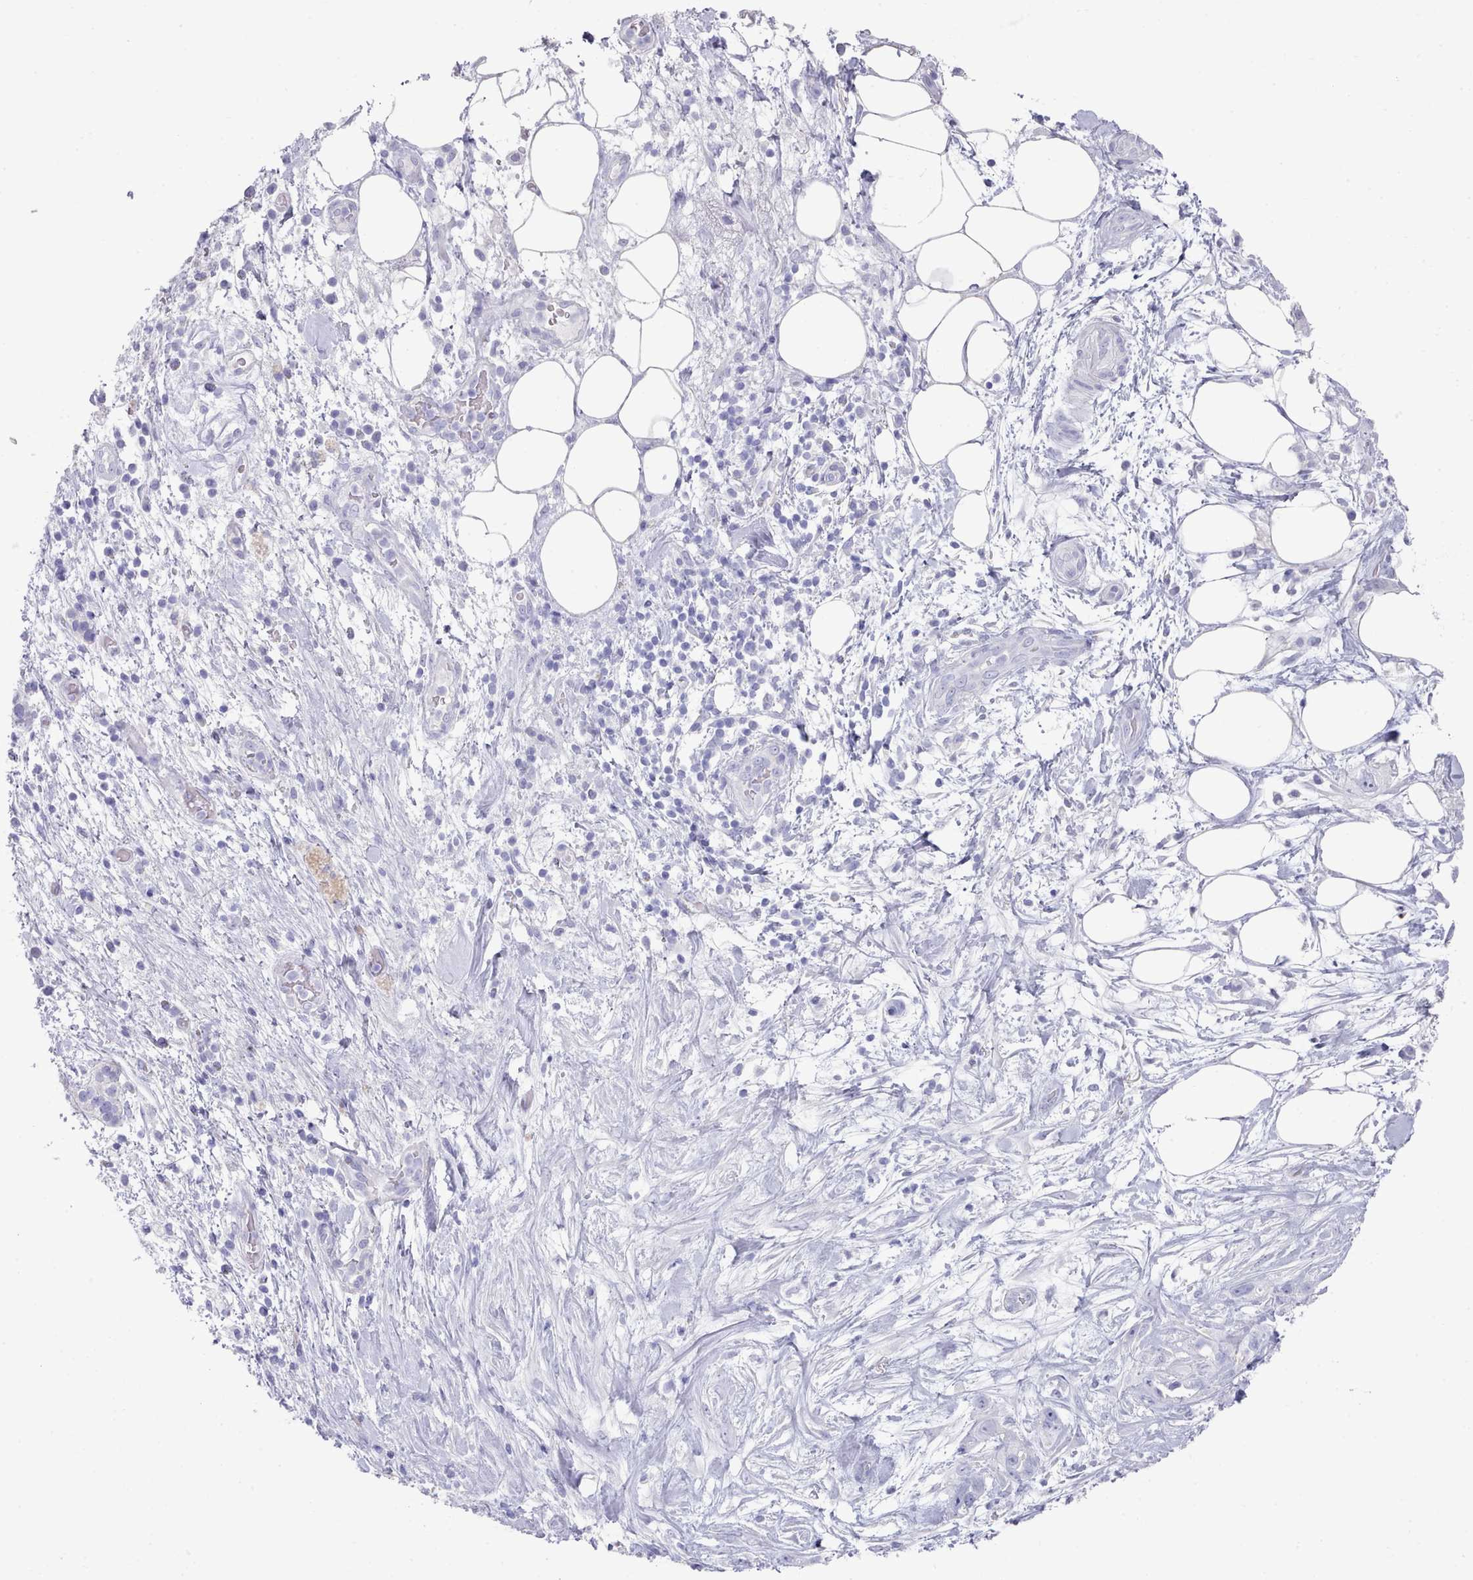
{"staining": {"intensity": "negative", "quantity": "none", "location": "none"}, "tissue": "pancreatic cancer", "cell_type": "Tumor cells", "image_type": "cancer", "snomed": [{"axis": "morphology", "description": "Adenocarcinoma, NOS"}, {"axis": "topography", "description": "Pancreas"}], "caption": "Immunohistochemistry of human adenocarcinoma (pancreatic) displays no positivity in tumor cells.", "gene": "LRRC37A", "patient": {"sex": "female", "age": 61}}